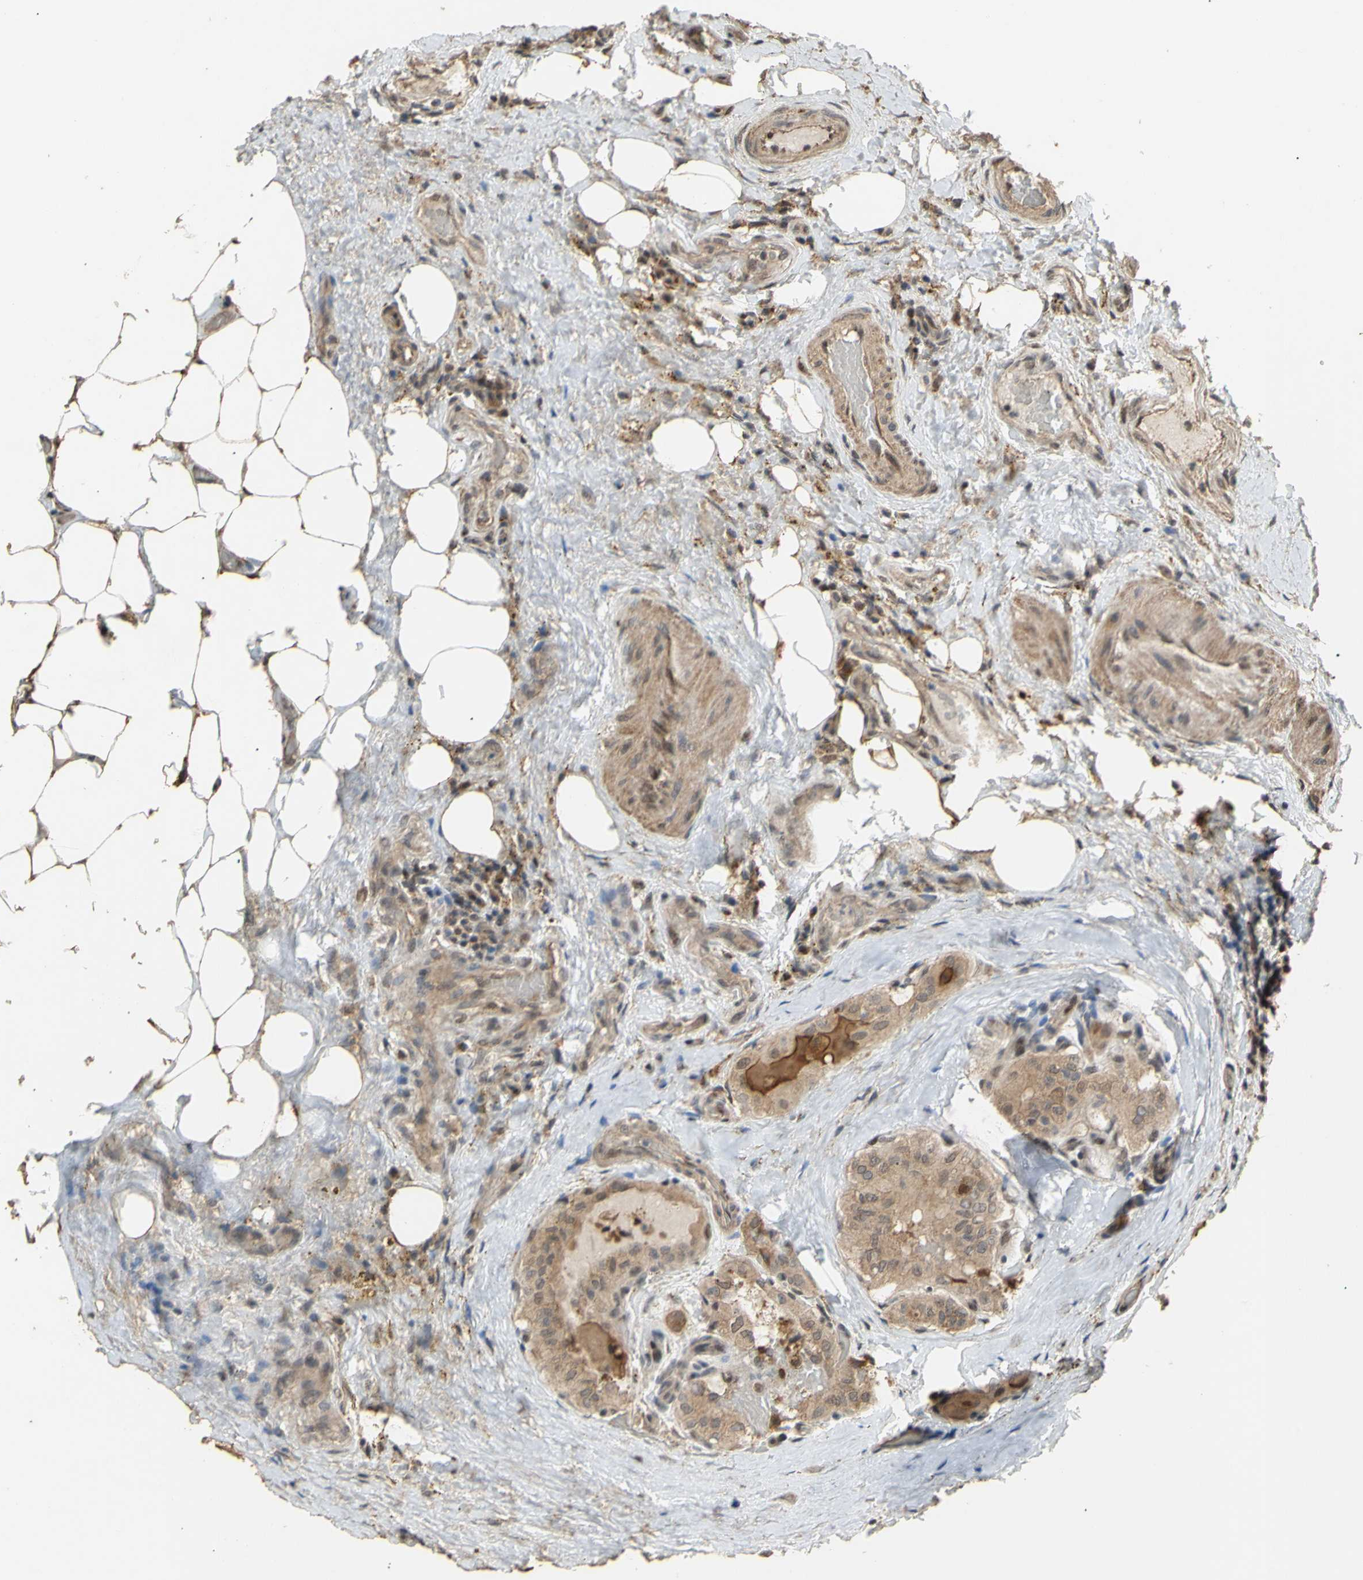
{"staining": {"intensity": "weak", "quantity": ">75%", "location": "cytoplasmic/membranous"}, "tissue": "thyroid cancer", "cell_type": "Tumor cells", "image_type": "cancer", "snomed": [{"axis": "morphology", "description": "Papillary adenocarcinoma, NOS"}, {"axis": "topography", "description": "Thyroid gland"}], "caption": "Protein expression analysis of human papillary adenocarcinoma (thyroid) reveals weak cytoplasmic/membranous staining in about >75% of tumor cells.", "gene": "GTF2E2", "patient": {"sex": "male", "age": 77}}